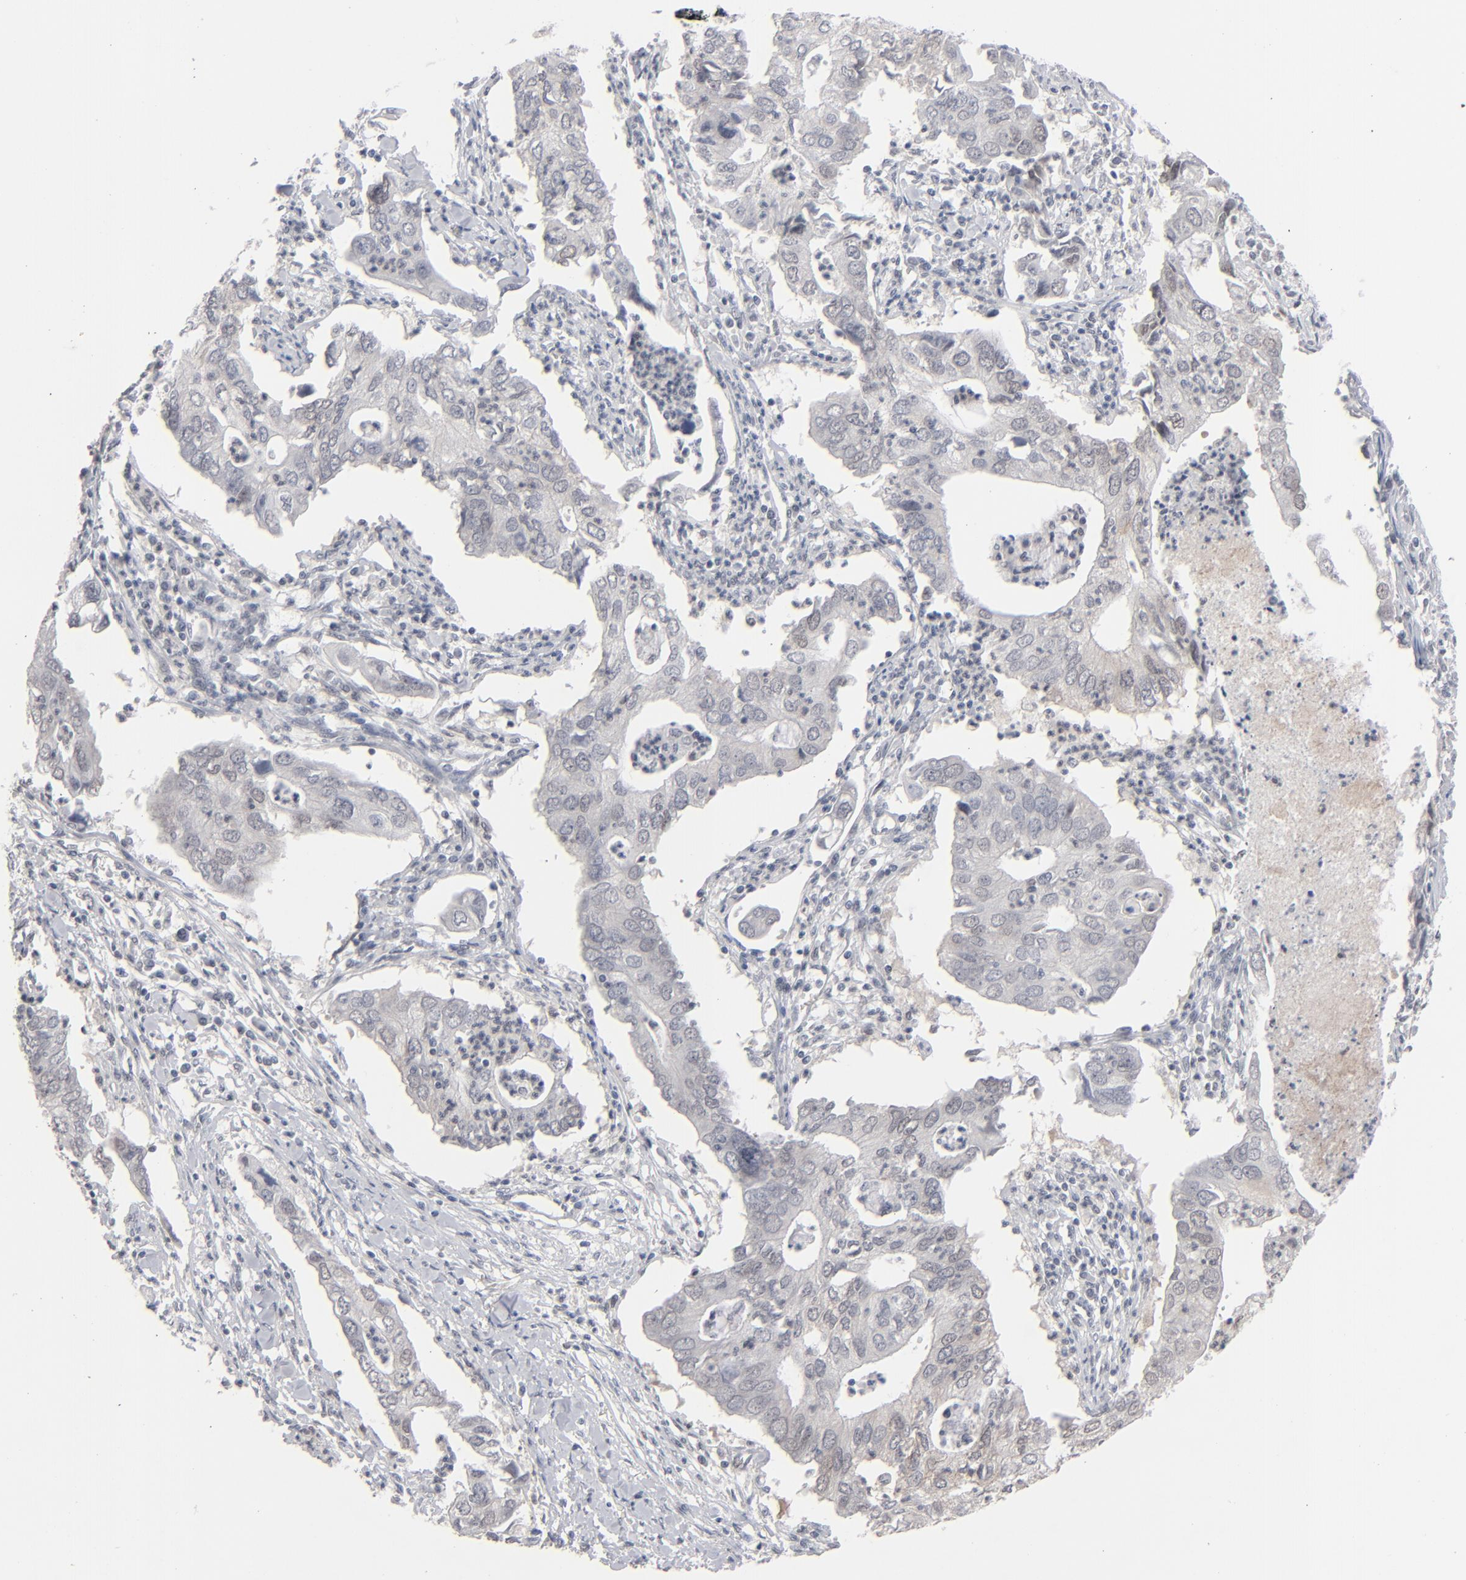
{"staining": {"intensity": "negative", "quantity": "none", "location": "none"}, "tissue": "lung cancer", "cell_type": "Tumor cells", "image_type": "cancer", "snomed": [{"axis": "morphology", "description": "Adenocarcinoma, NOS"}, {"axis": "topography", "description": "Lung"}], "caption": "This photomicrograph is of lung cancer (adenocarcinoma) stained with immunohistochemistry (IHC) to label a protein in brown with the nuclei are counter-stained blue. There is no positivity in tumor cells. Nuclei are stained in blue.", "gene": "IRF9", "patient": {"sex": "male", "age": 48}}